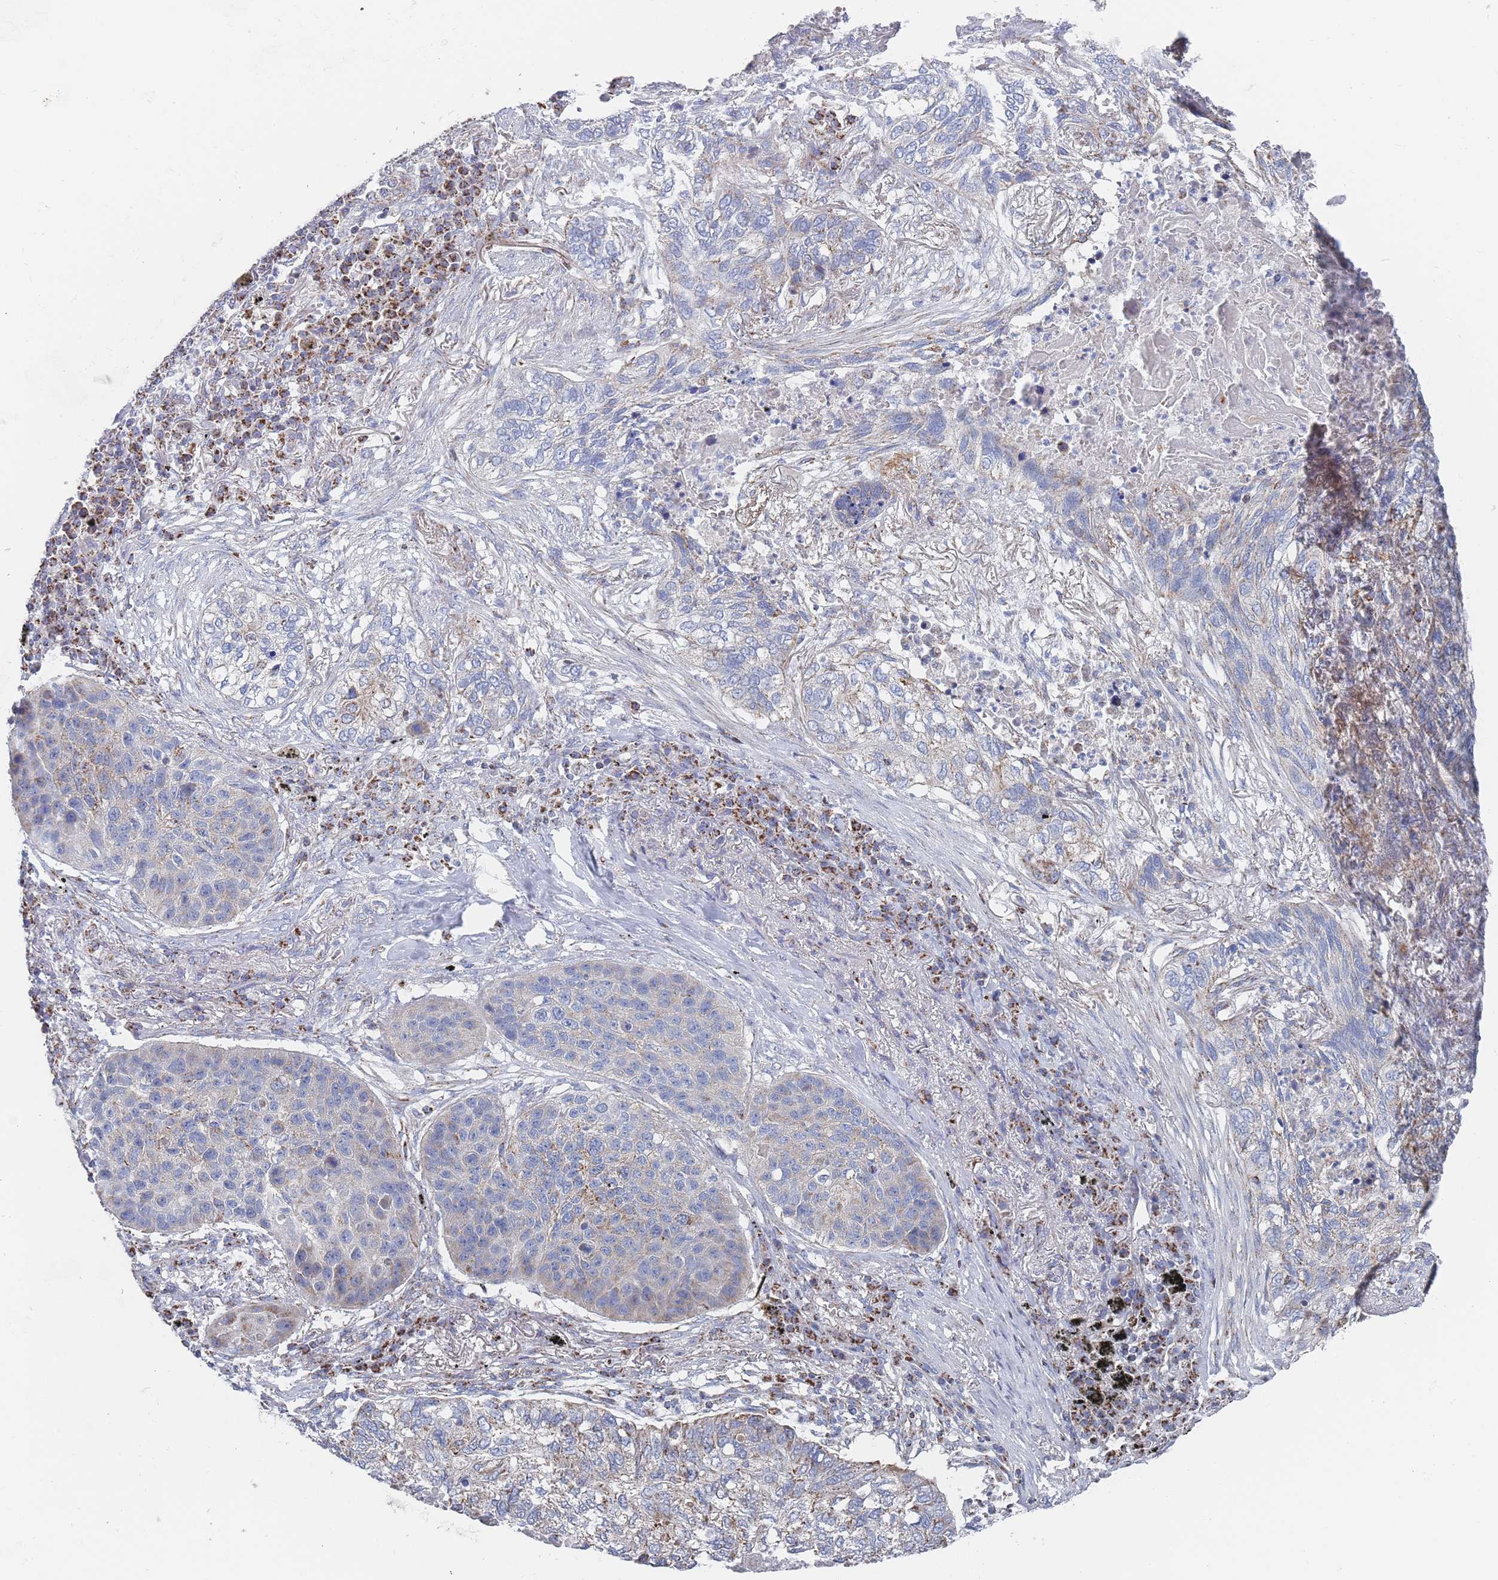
{"staining": {"intensity": "moderate", "quantity": "<25%", "location": "cytoplasmic/membranous"}, "tissue": "lung cancer", "cell_type": "Tumor cells", "image_type": "cancer", "snomed": [{"axis": "morphology", "description": "Squamous cell carcinoma, NOS"}, {"axis": "topography", "description": "Lung"}], "caption": "The immunohistochemical stain labels moderate cytoplasmic/membranous expression in tumor cells of lung squamous cell carcinoma tissue.", "gene": "IKZF4", "patient": {"sex": "female", "age": 63}}